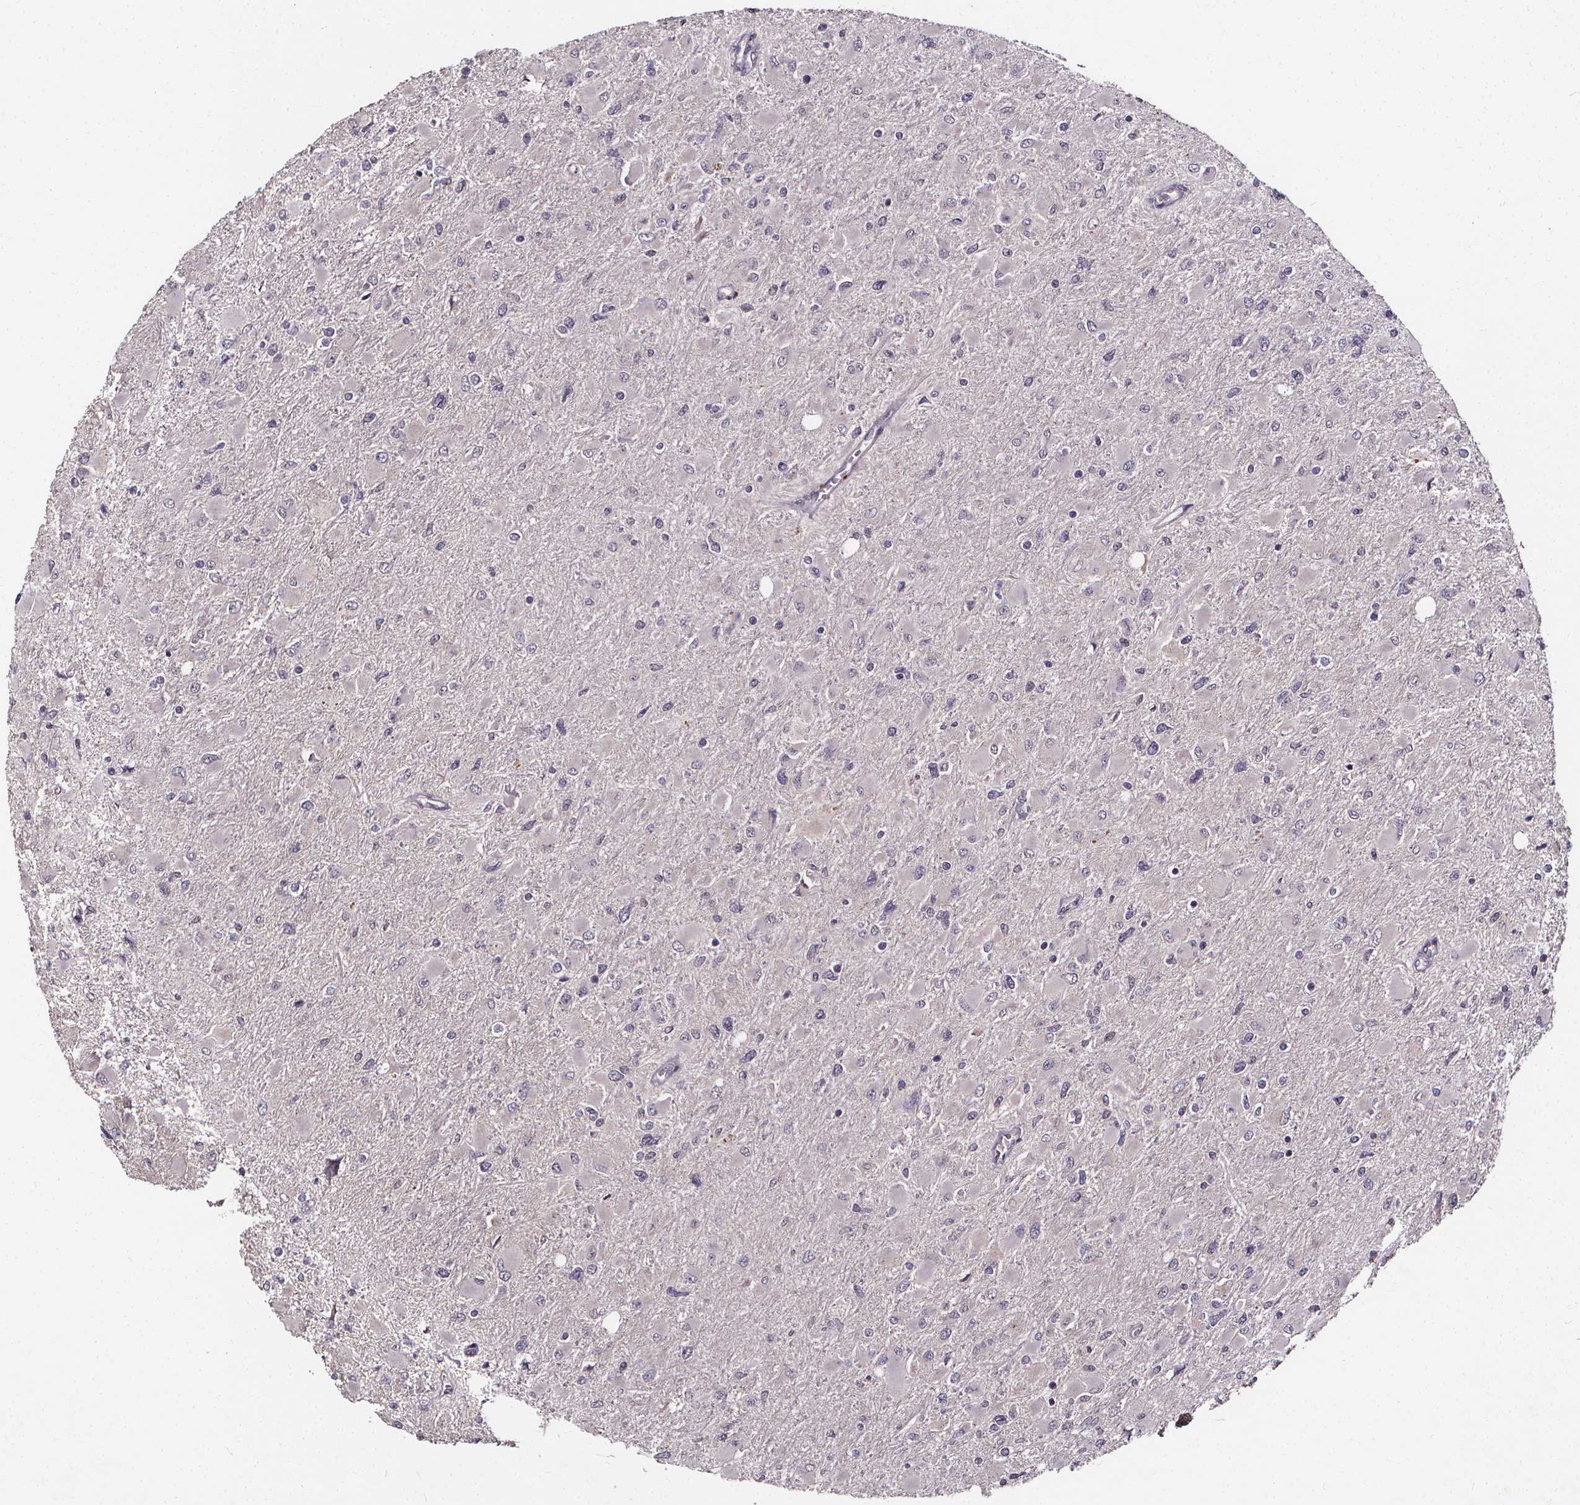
{"staining": {"intensity": "negative", "quantity": "none", "location": "none"}, "tissue": "glioma", "cell_type": "Tumor cells", "image_type": "cancer", "snomed": [{"axis": "morphology", "description": "Glioma, malignant, High grade"}, {"axis": "topography", "description": "Cerebral cortex"}], "caption": "Immunohistochemical staining of human glioma exhibits no significant positivity in tumor cells.", "gene": "SPAG8", "patient": {"sex": "female", "age": 36}}